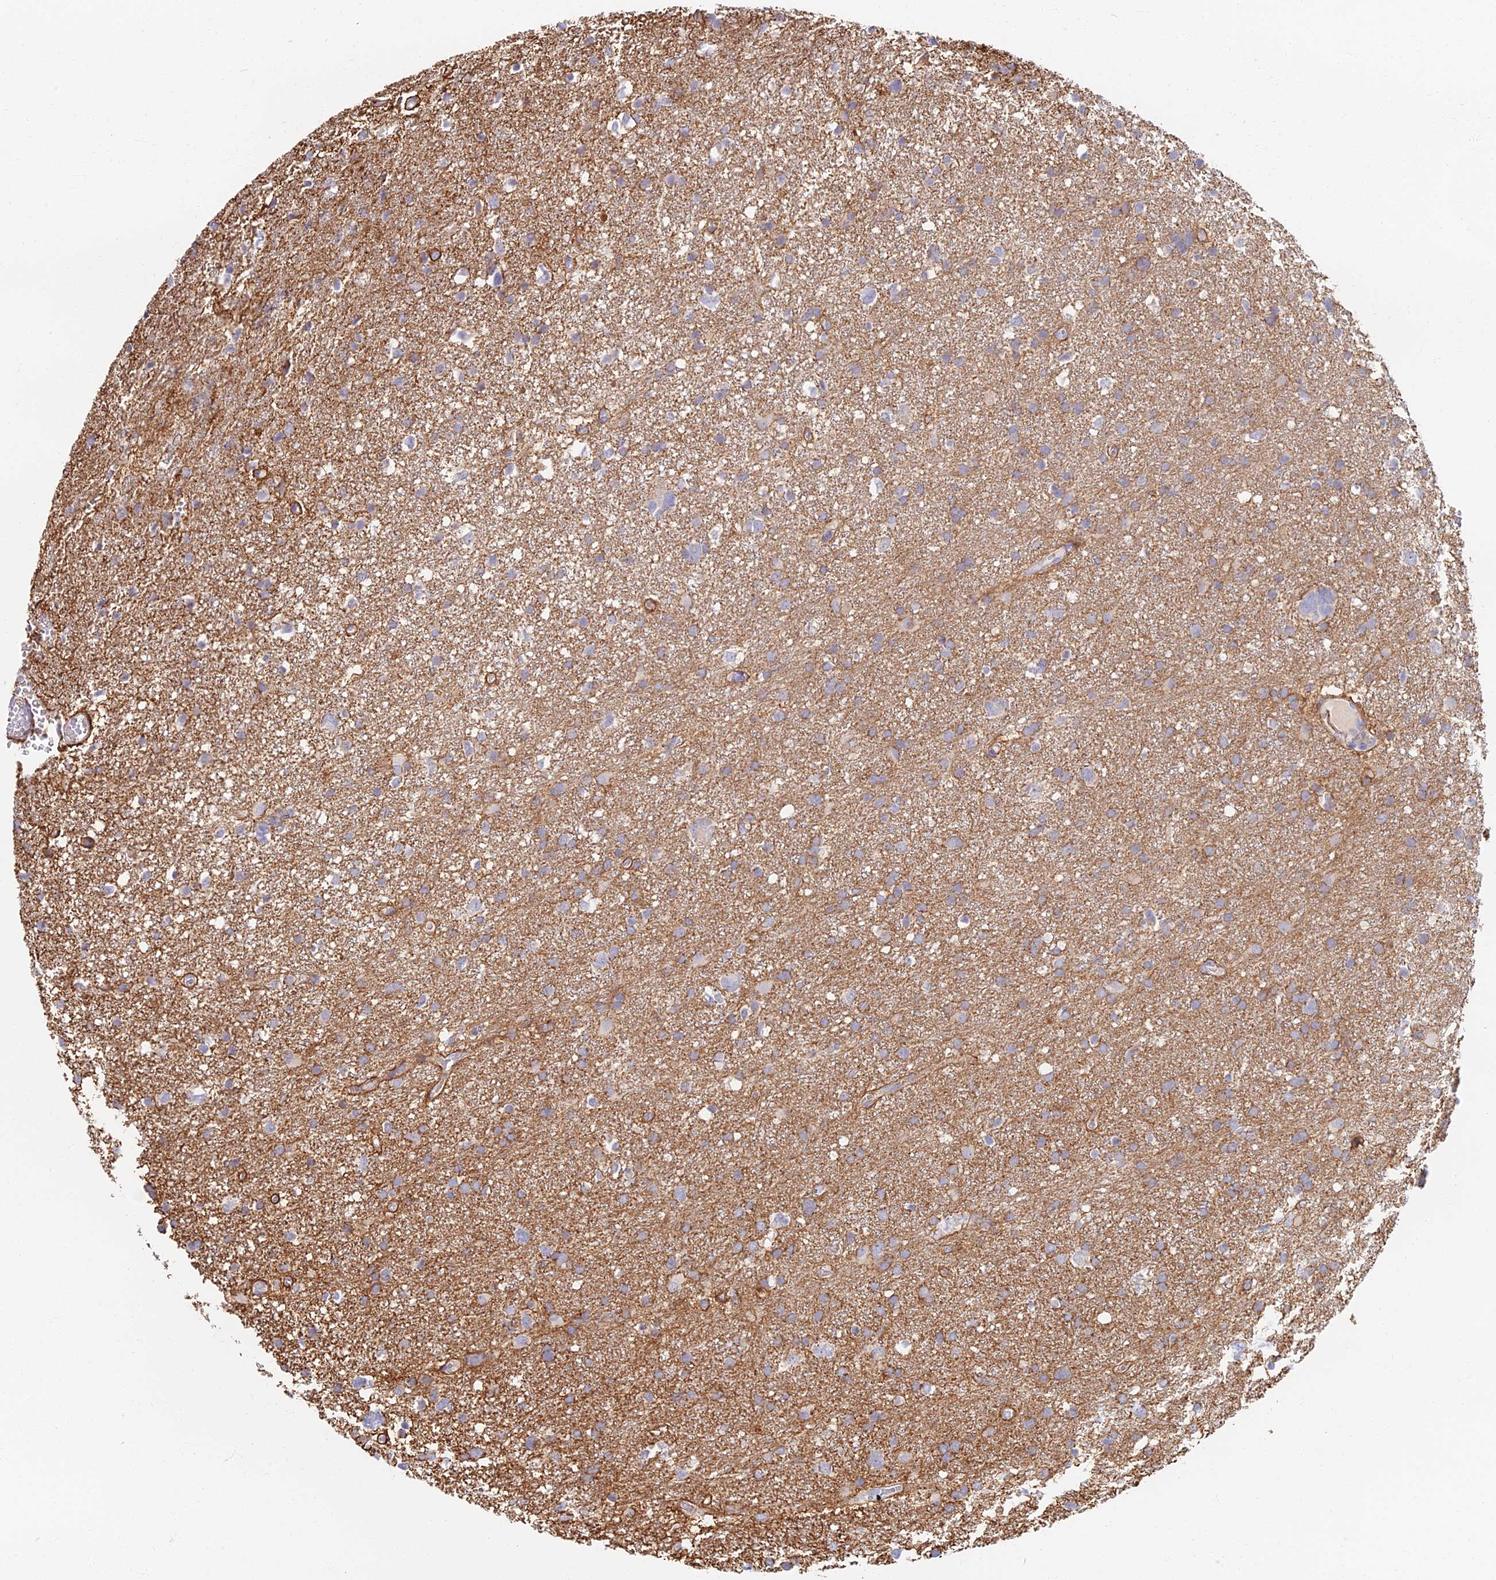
{"staining": {"intensity": "weak", "quantity": "<25%", "location": "cytoplasmic/membranous"}, "tissue": "glioma", "cell_type": "Tumor cells", "image_type": "cancer", "snomed": [{"axis": "morphology", "description": "Glioma, malignant, High grade"}, {"axis": "topography", "description": "Brain"}], "caption": "A histopathology image of malignant glioma (high-grade) stained for a protein demonstrates no brown staining in tumor cells.", "gene": "C15orf40", "patient": {"sex": "male", "age": 61}}